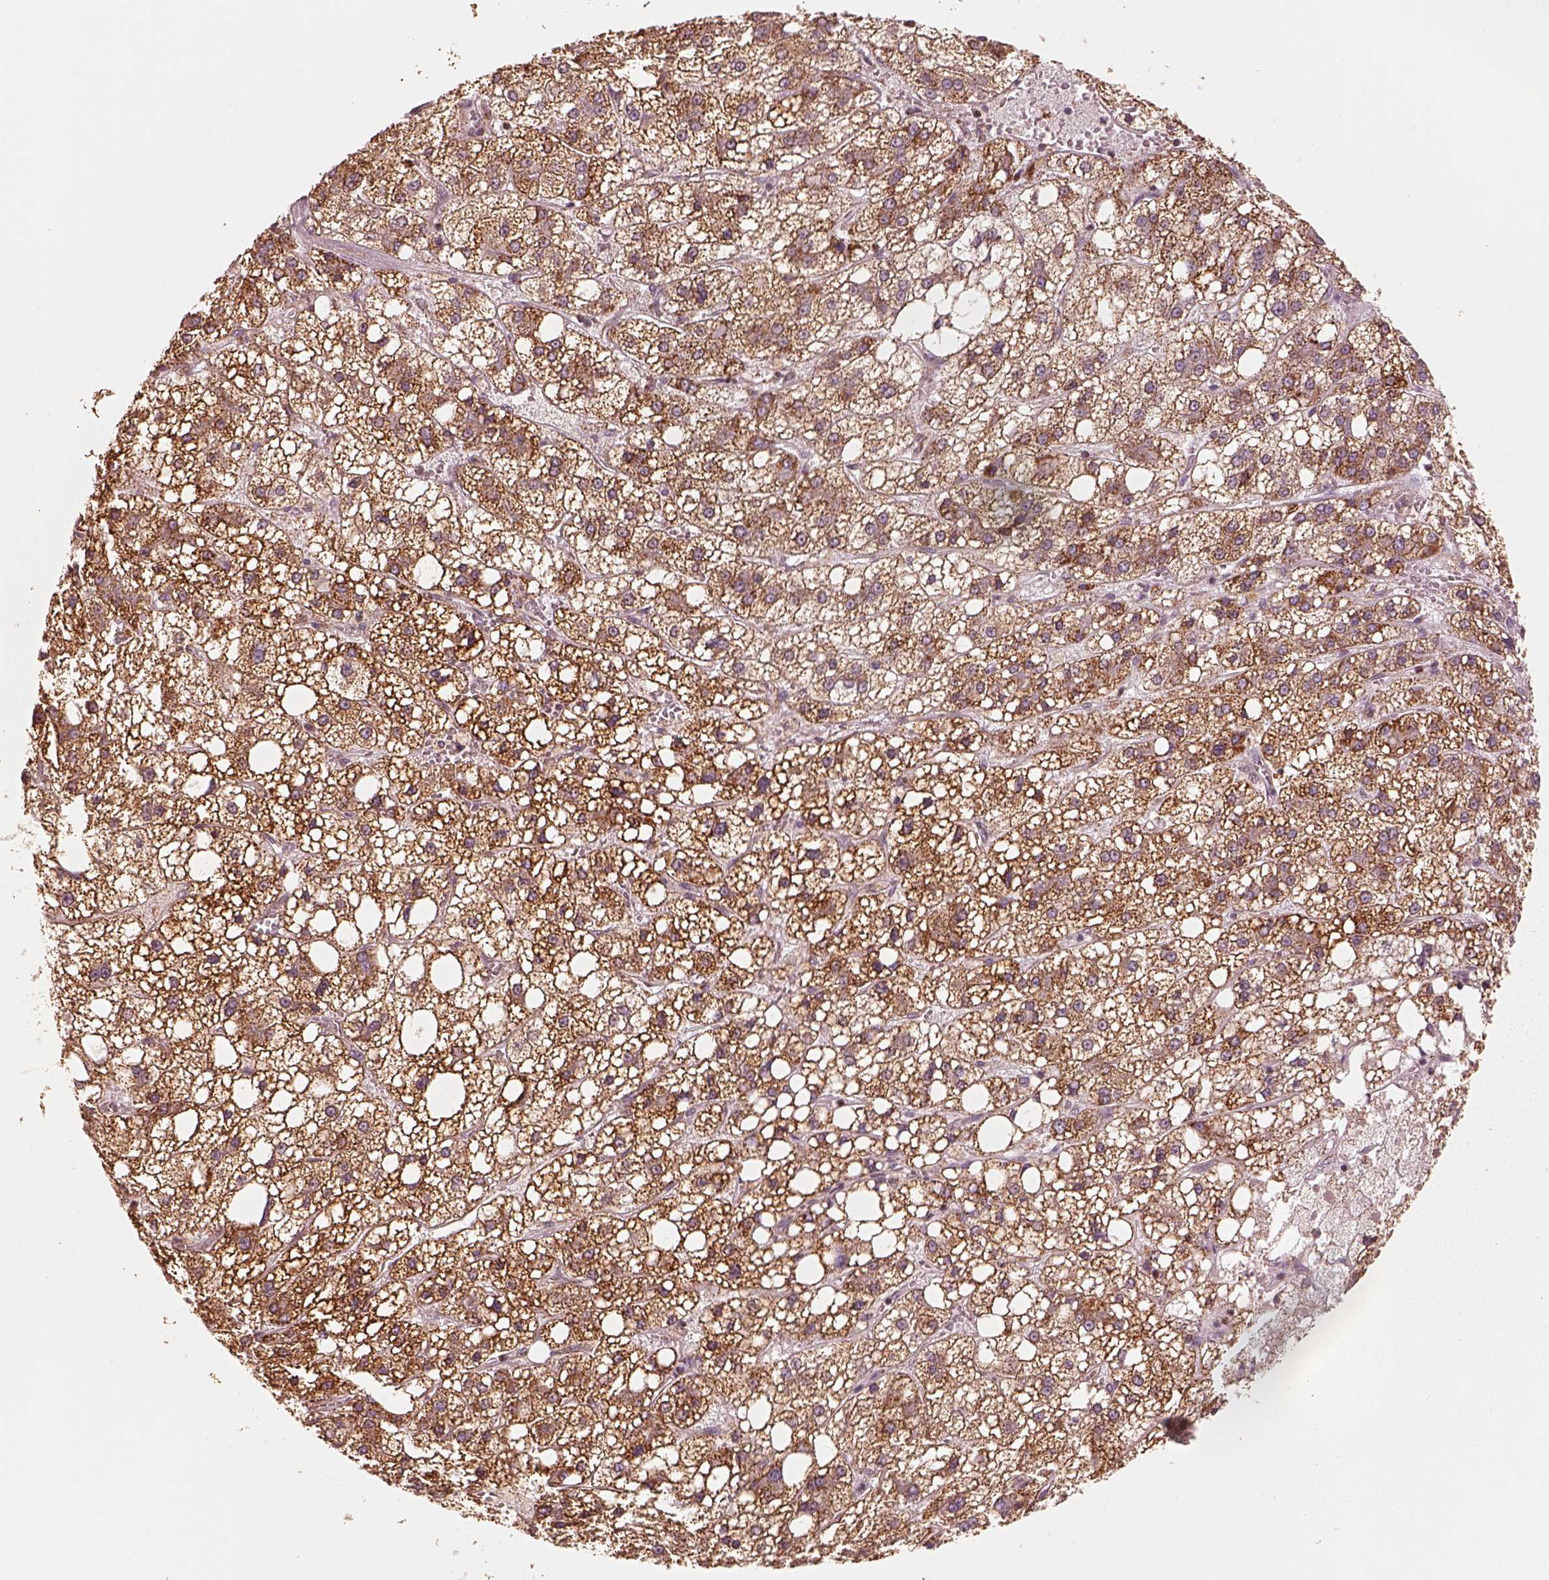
{"staining": {"intensity": "strong", "quantity": ">75%", "location": "cytoplasmic/membranous"}, "tissue": "liver cancer", "cell_type": "Tumor cells", "image_type": "cancer", "snomed": [{"axis": "morphology", "description": "Carcinoma, Hepatocellular, NOS"}, {"axis": "topography", "description": "Liver"}], "caption": "Liver hepatocellular carcinoma tissue shows strong cytoplasmic/membranous staining in about >75% of tumor cells, visualized by immunohistochemistry. (Brightfield microscopy of DAB IHC at high magnification).", "gene": "ENTPD6", "patient": {"sex": "male", "age": 73}}